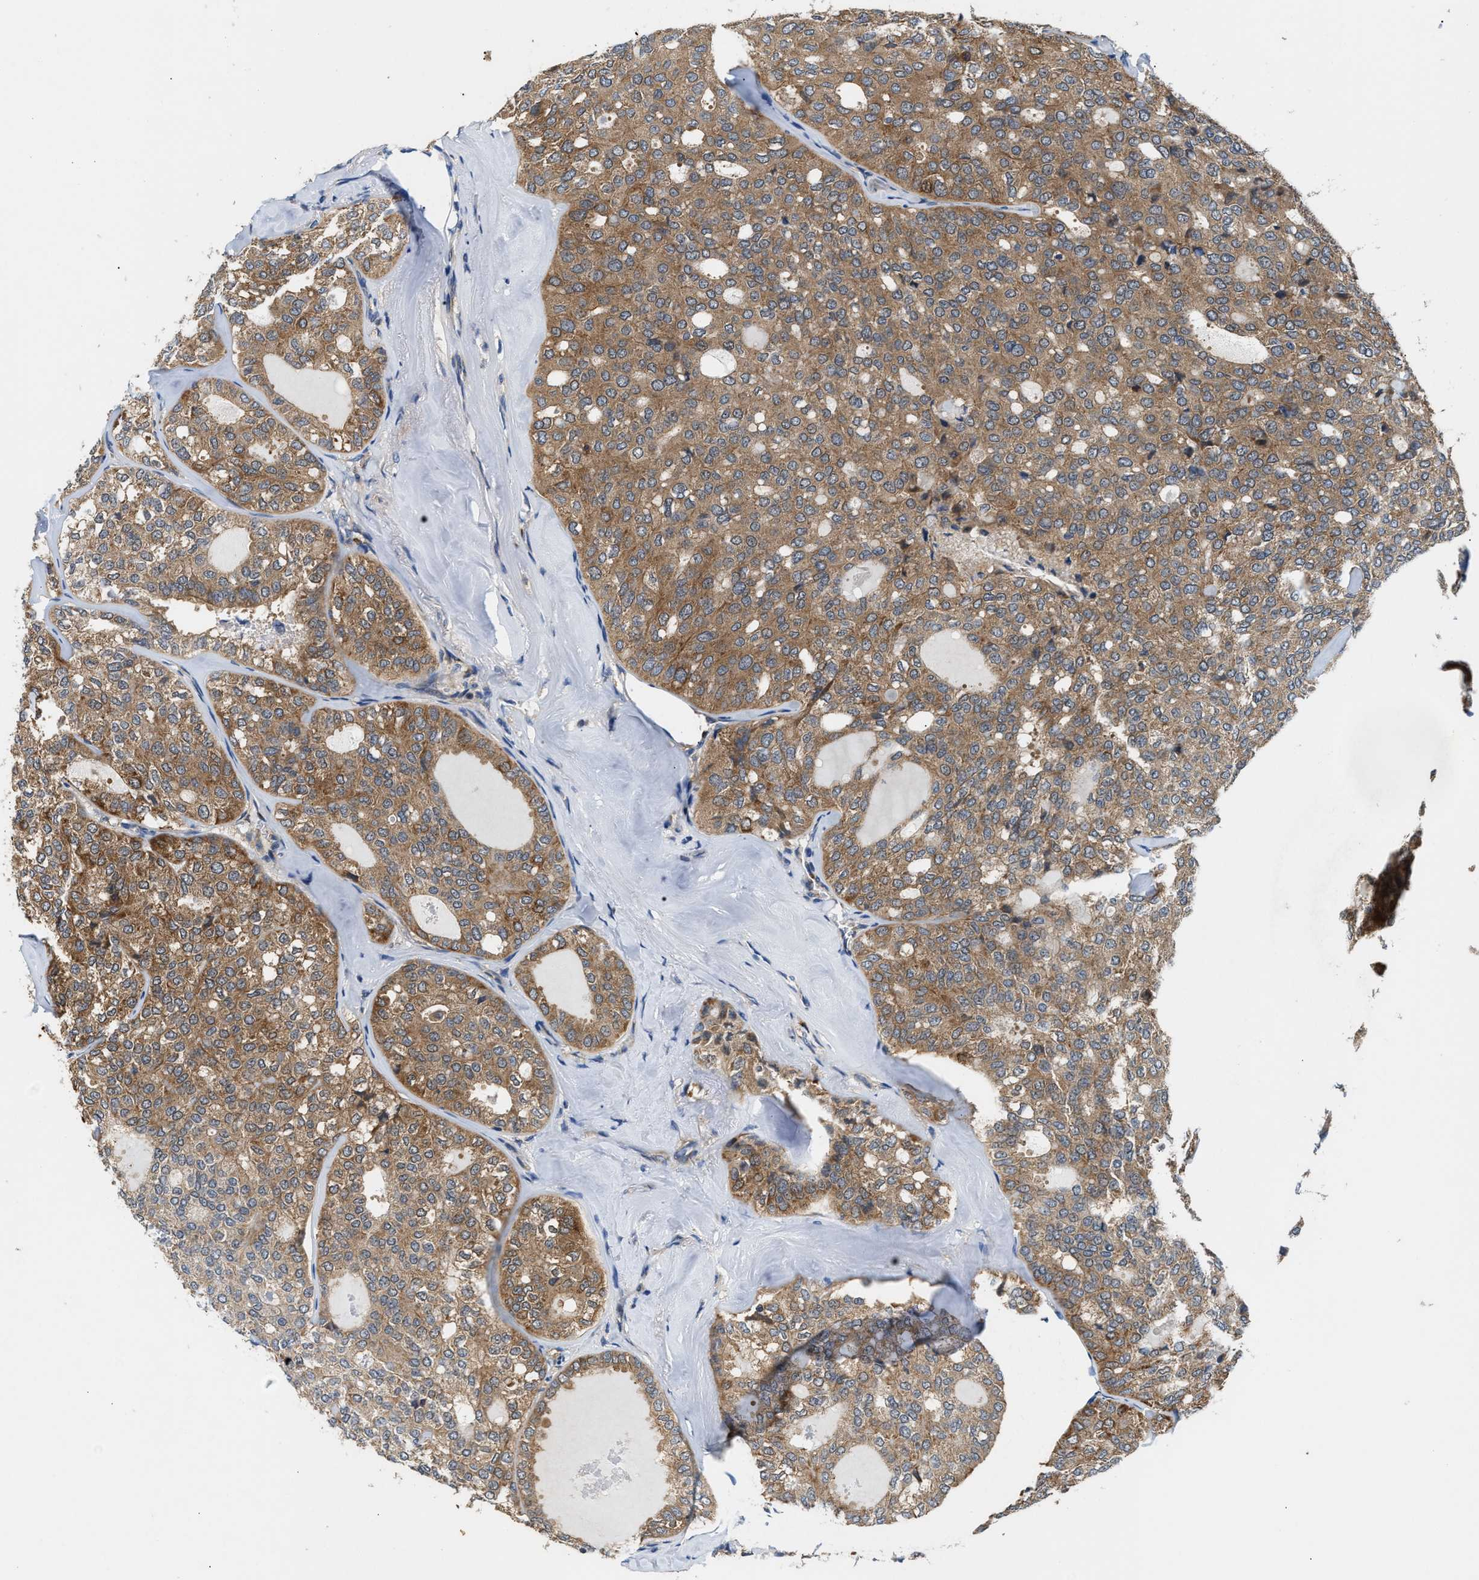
{"staining": {"intensity": "moderate", "quantity": ">75%", "location": "cytoplasmic/membranous"}, "tissue": "thyroid cancer", "cell_type": "Tumor cells", "image_type": "cancer", "snomed": [{"axis": "morphology", "description": "Follicular adenoma carcinoma, NOS"}, {"axis": "topography", "description": "Thyroid gland"}], "caption": "This is an image of IHC staining of follicular adenoma carcinoma (thyroid), which shows moderate staining in the cytoplasmic/membranous of tumor cells.", "gene": "CCM2", "patient": {"sex": "male", "age": 75}}